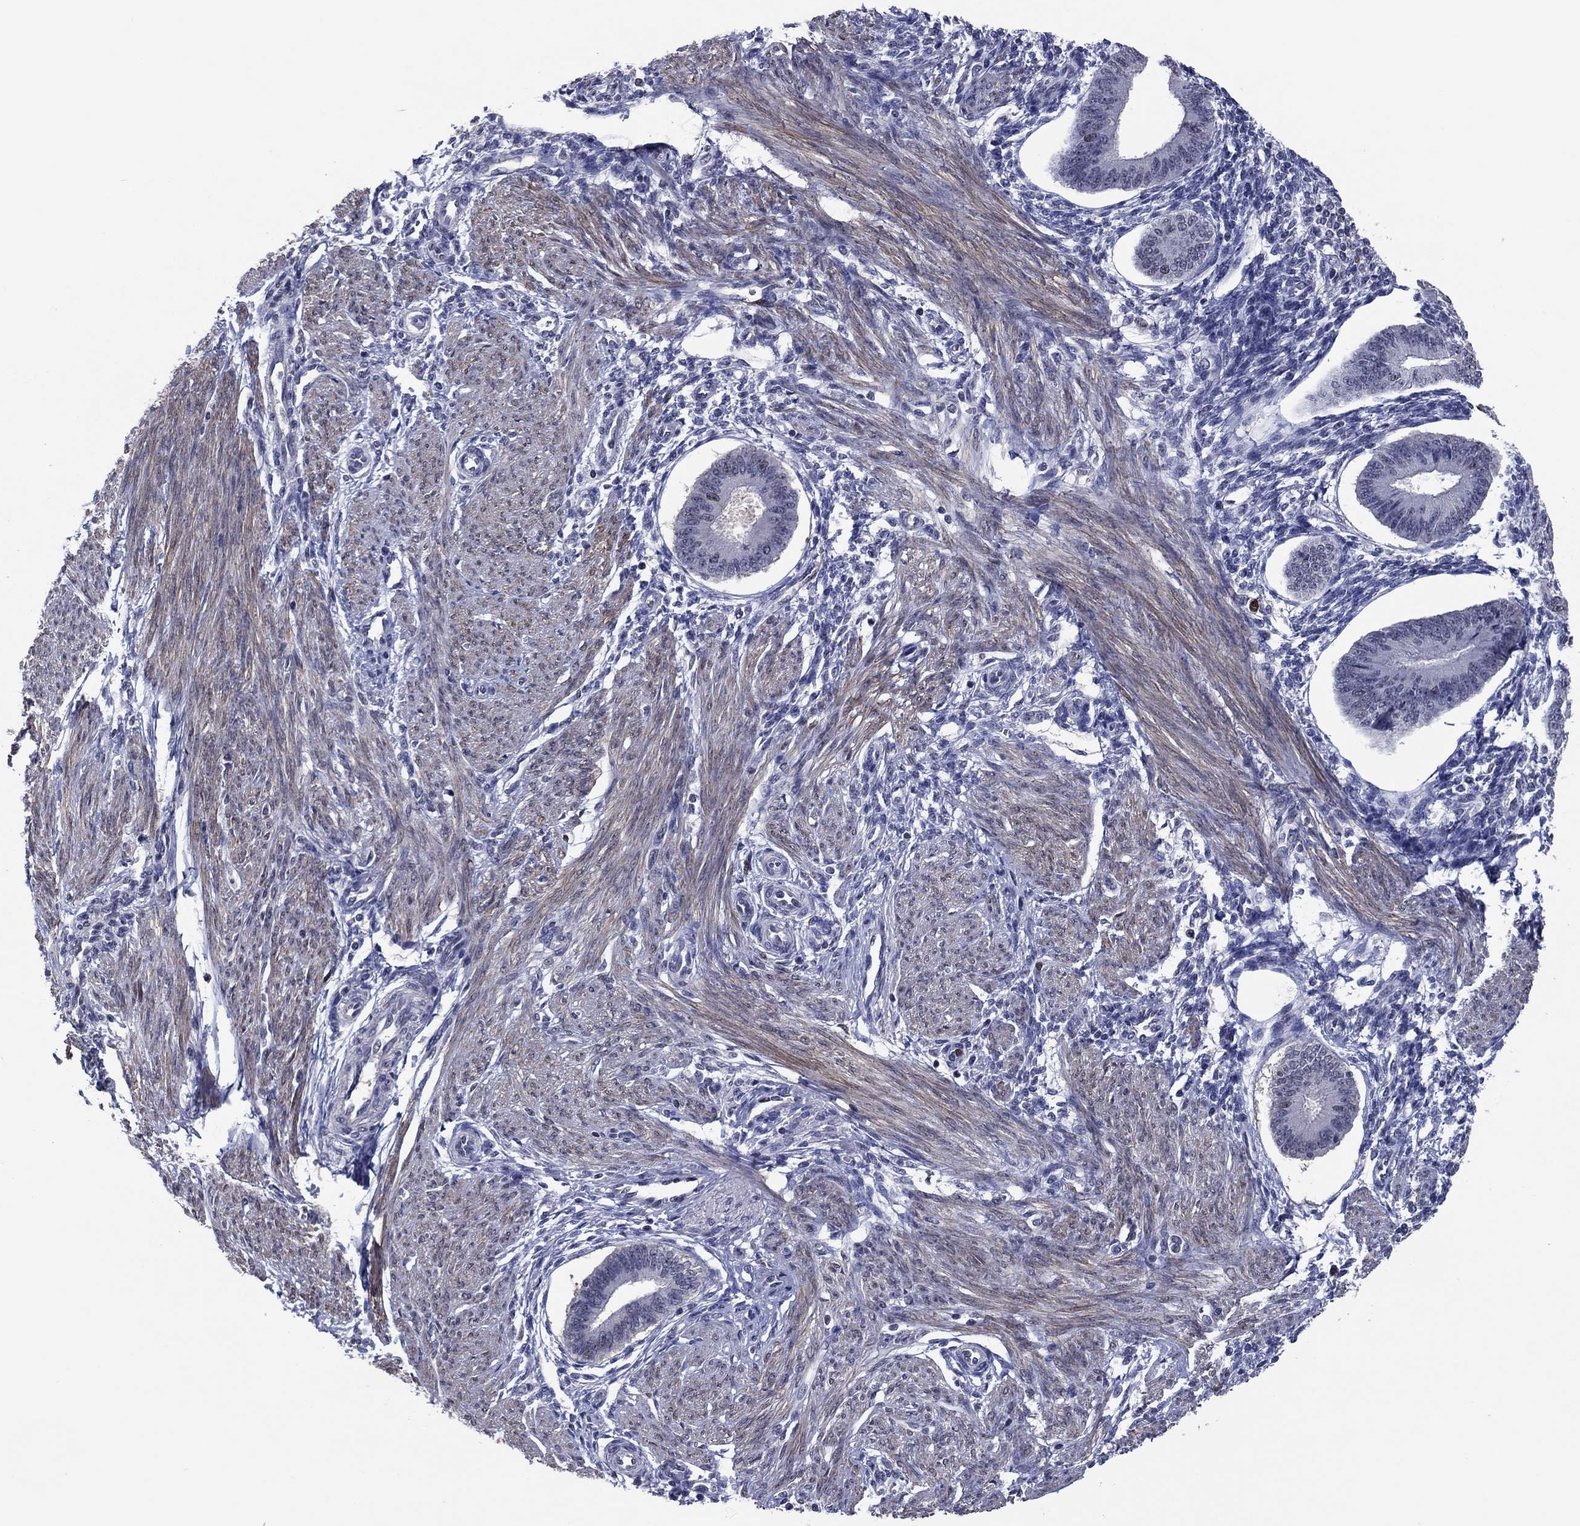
{"staining": {"intensity": "negative", "quantity": "none", "location": "none"}, "tissue": "endometrium", "cell_type": "Cells in endometrial stroma", "image_type": "normal", "snomed": [{"axis": "morphology", "description": "Normal tissue, NOS"}, {"axis": "topography", "description": "Endometrium"}], "caption": "Immunohistochemistry image of normal endometrium stained for a protein (brown), which displays no positivity in cells in endometrial stroma. The staining is performed using DAB brown chromogen with nuclei counter-stained in using hematoxylin.", "gene": "TYMS", "patient": {"sex": "female", "age": 39}}